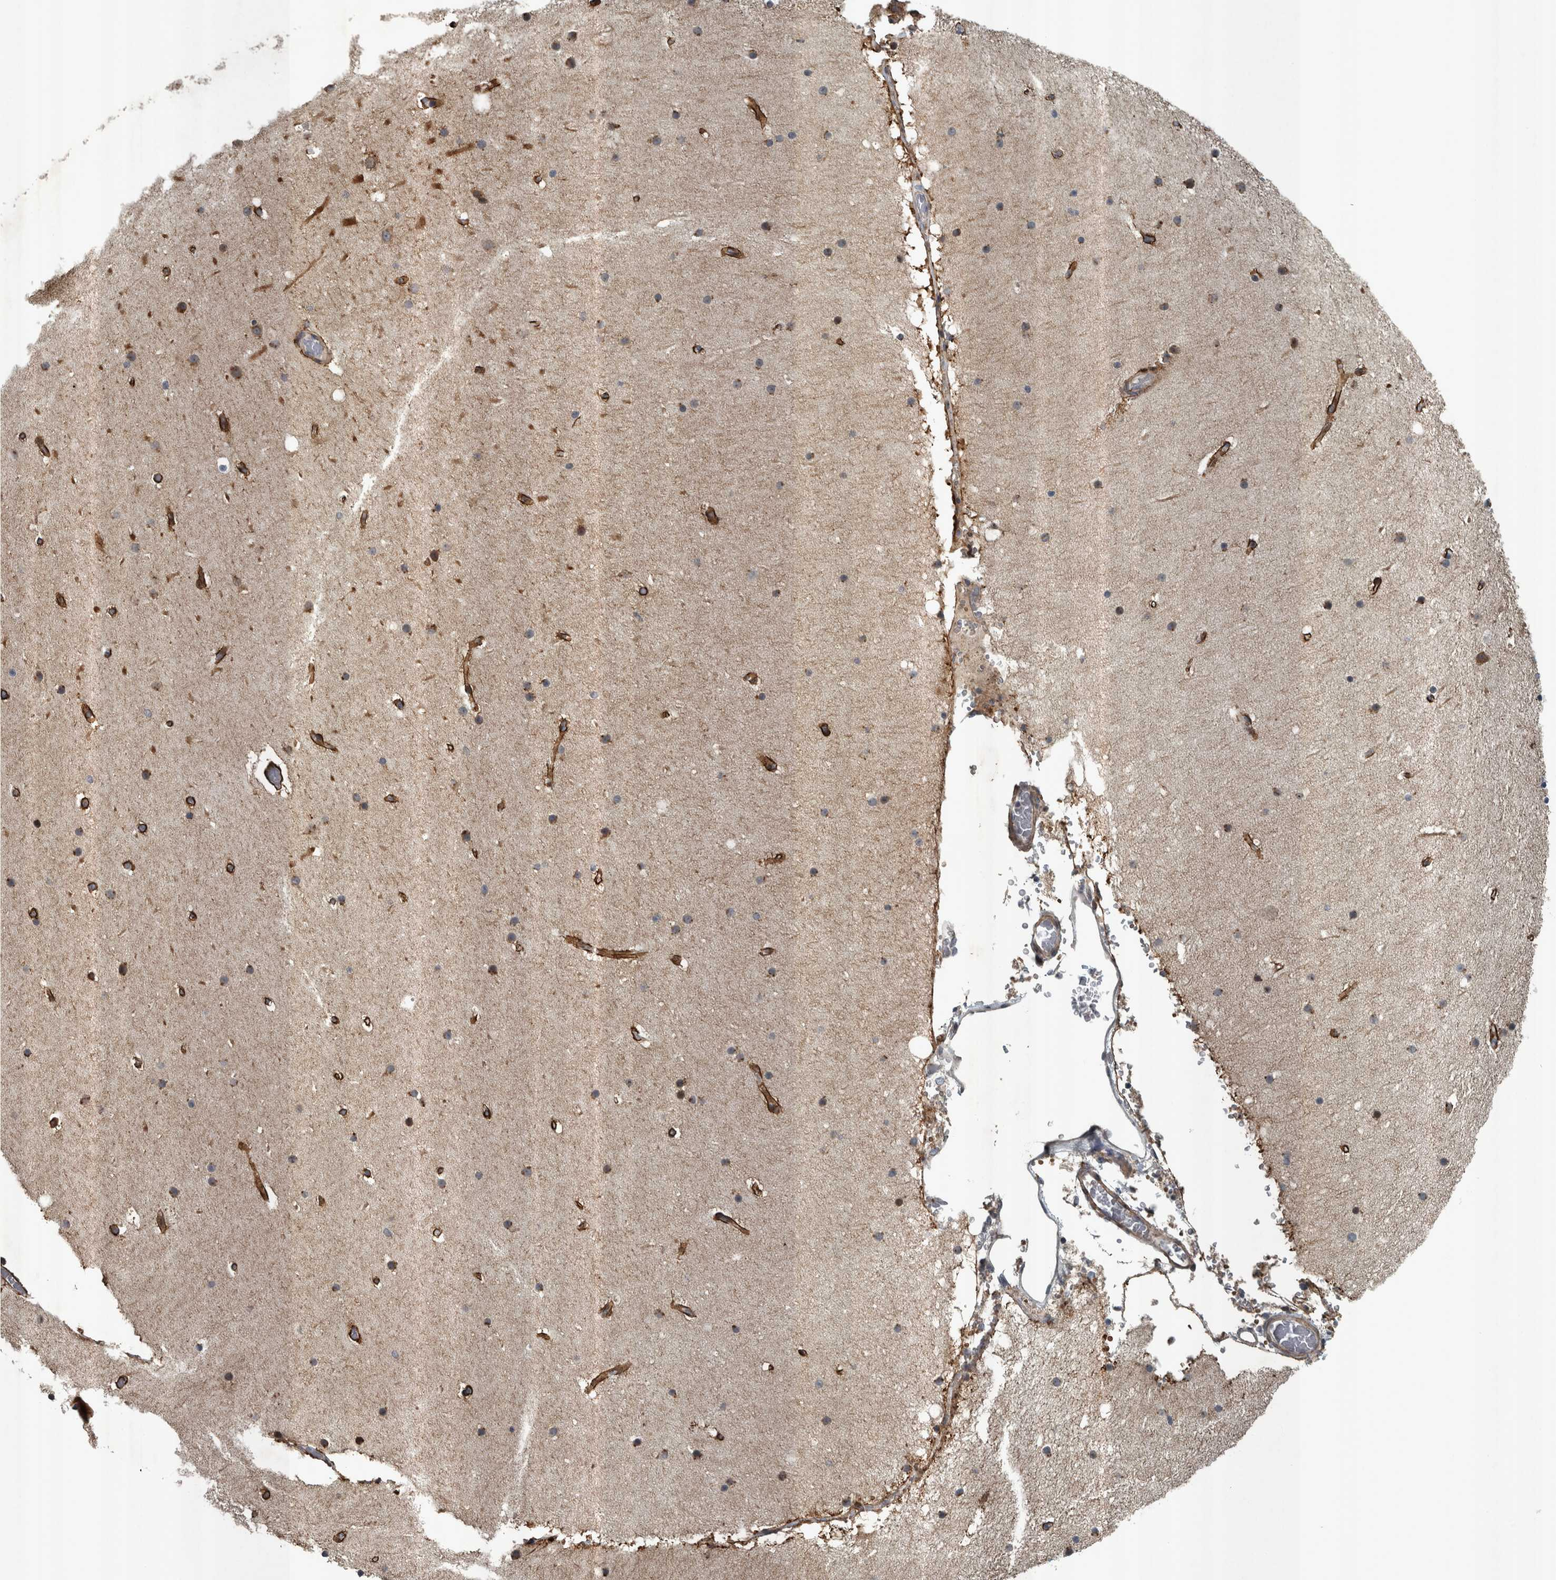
{"staining": {"intensity": "moderate", "quantity": "25%-75%", "location": "cytoplasmic/membranous"}, "tissue": "cerebellum", "cell_type": "Cells in granular layer", "image_type": "normal", "snomed": [{"axis": "morphology", "description": "Normal tissue, NOS"}, {"axis": "topography", "description": "Cerebellum"}], "caption": "Unremarkable cerebellum demonstrates moderate cytoplasmic/membranous positivity in about 25%-75% of cells in granular layer, visualized by immunohistochemistry.", "gene": "ZNF345", "patient": {"sex": "male", "age": 57}}